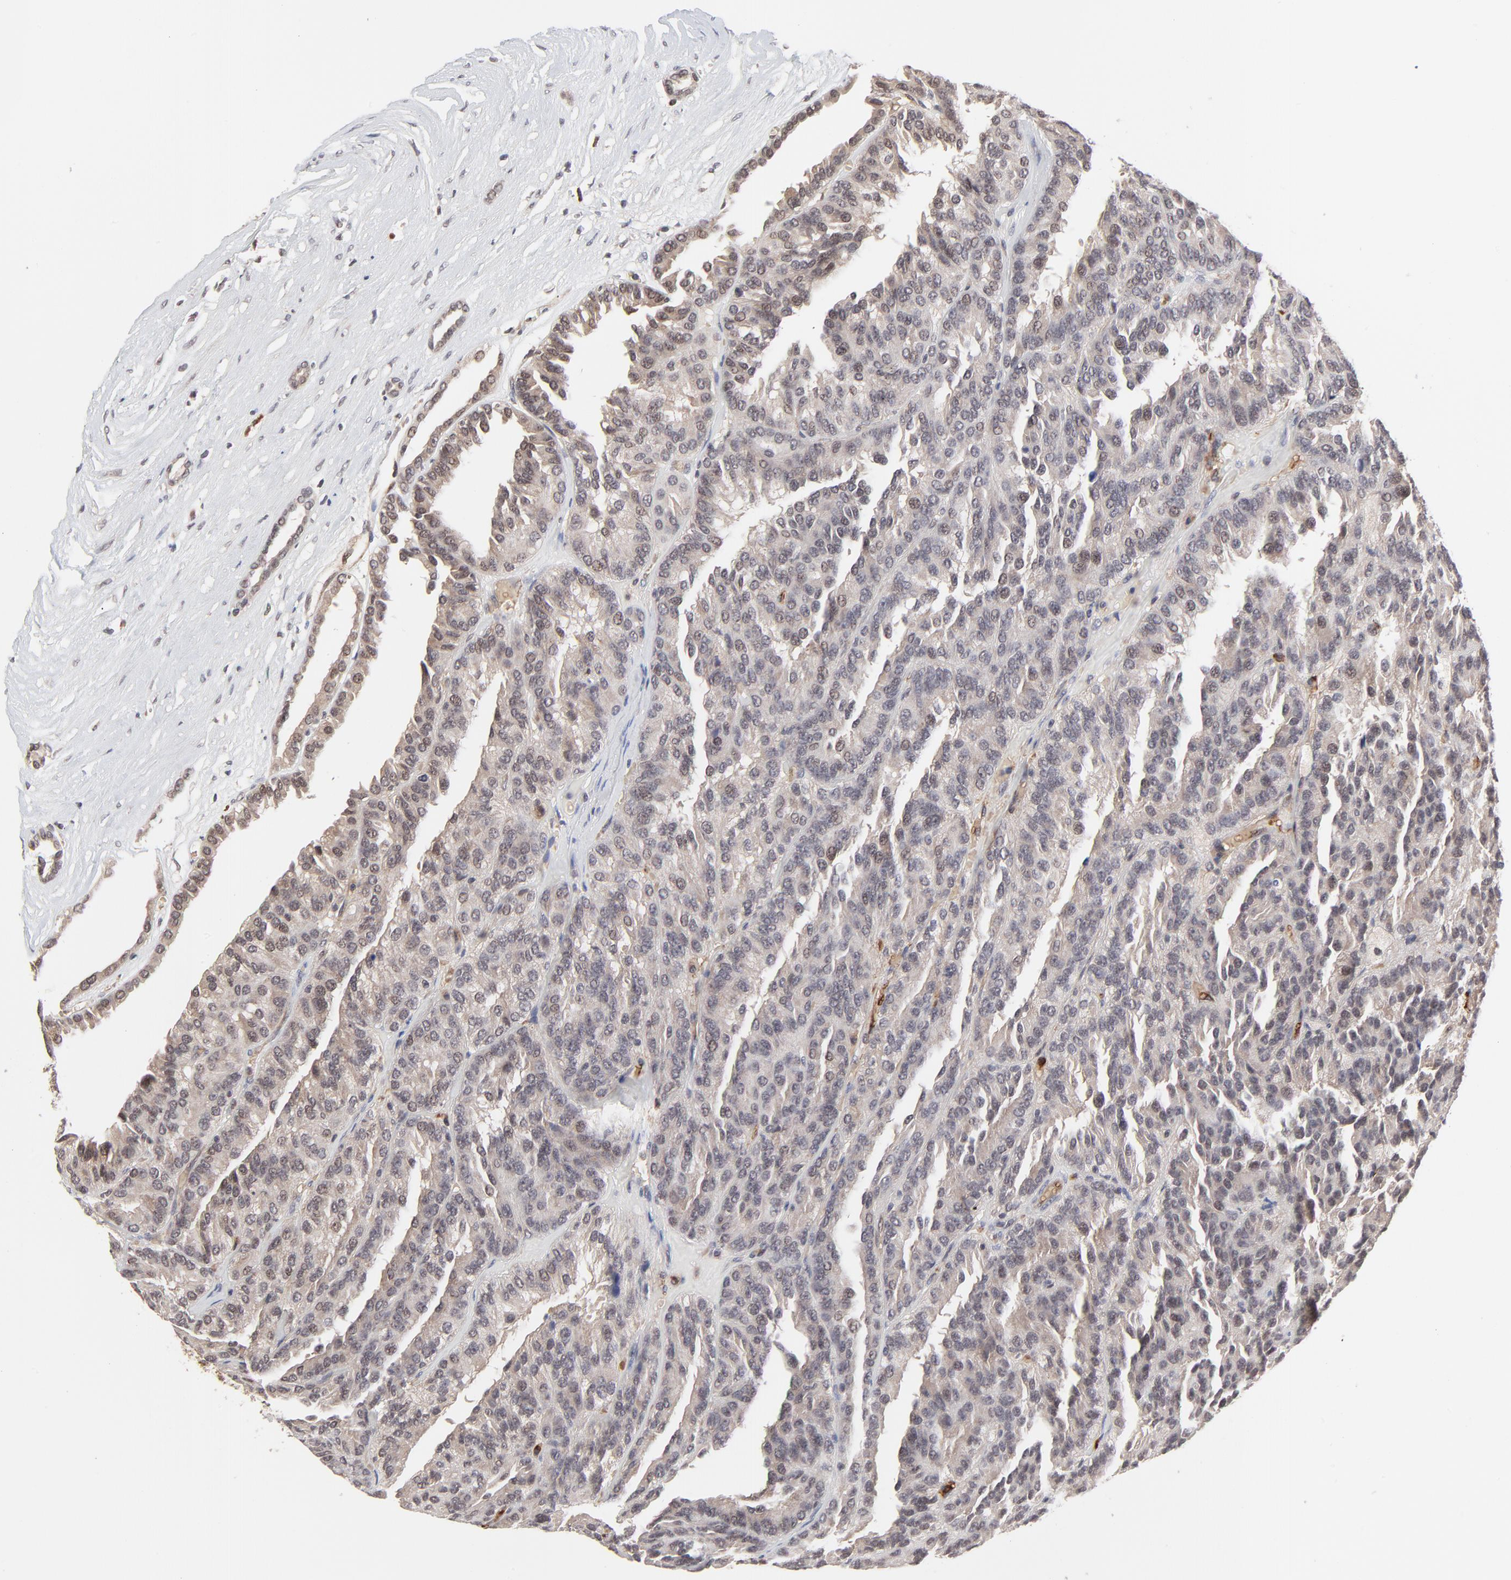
{"staining": {"intensity": "weak", "quantity": "25%-75%", "location": "cytoplasmic/membranous"}, "tissue": "renal cancer", "cell_type": "Tumor cells", "image_type": "cancer", "snomed": [{"axis": "morphology", "description": "Adenocarcinoma, NOS"}, {"axis": "topography", "description": "Kidney"}], "caption": "This image displays immunohistochemistry staining of renal cancer (adenocarcinoma), with low weak cytoplasmic/membranous positivity in approximately 25%-75% of tumor cells.", "gene": "CASP10", "patient": {"sex": "male", "age": 46}}